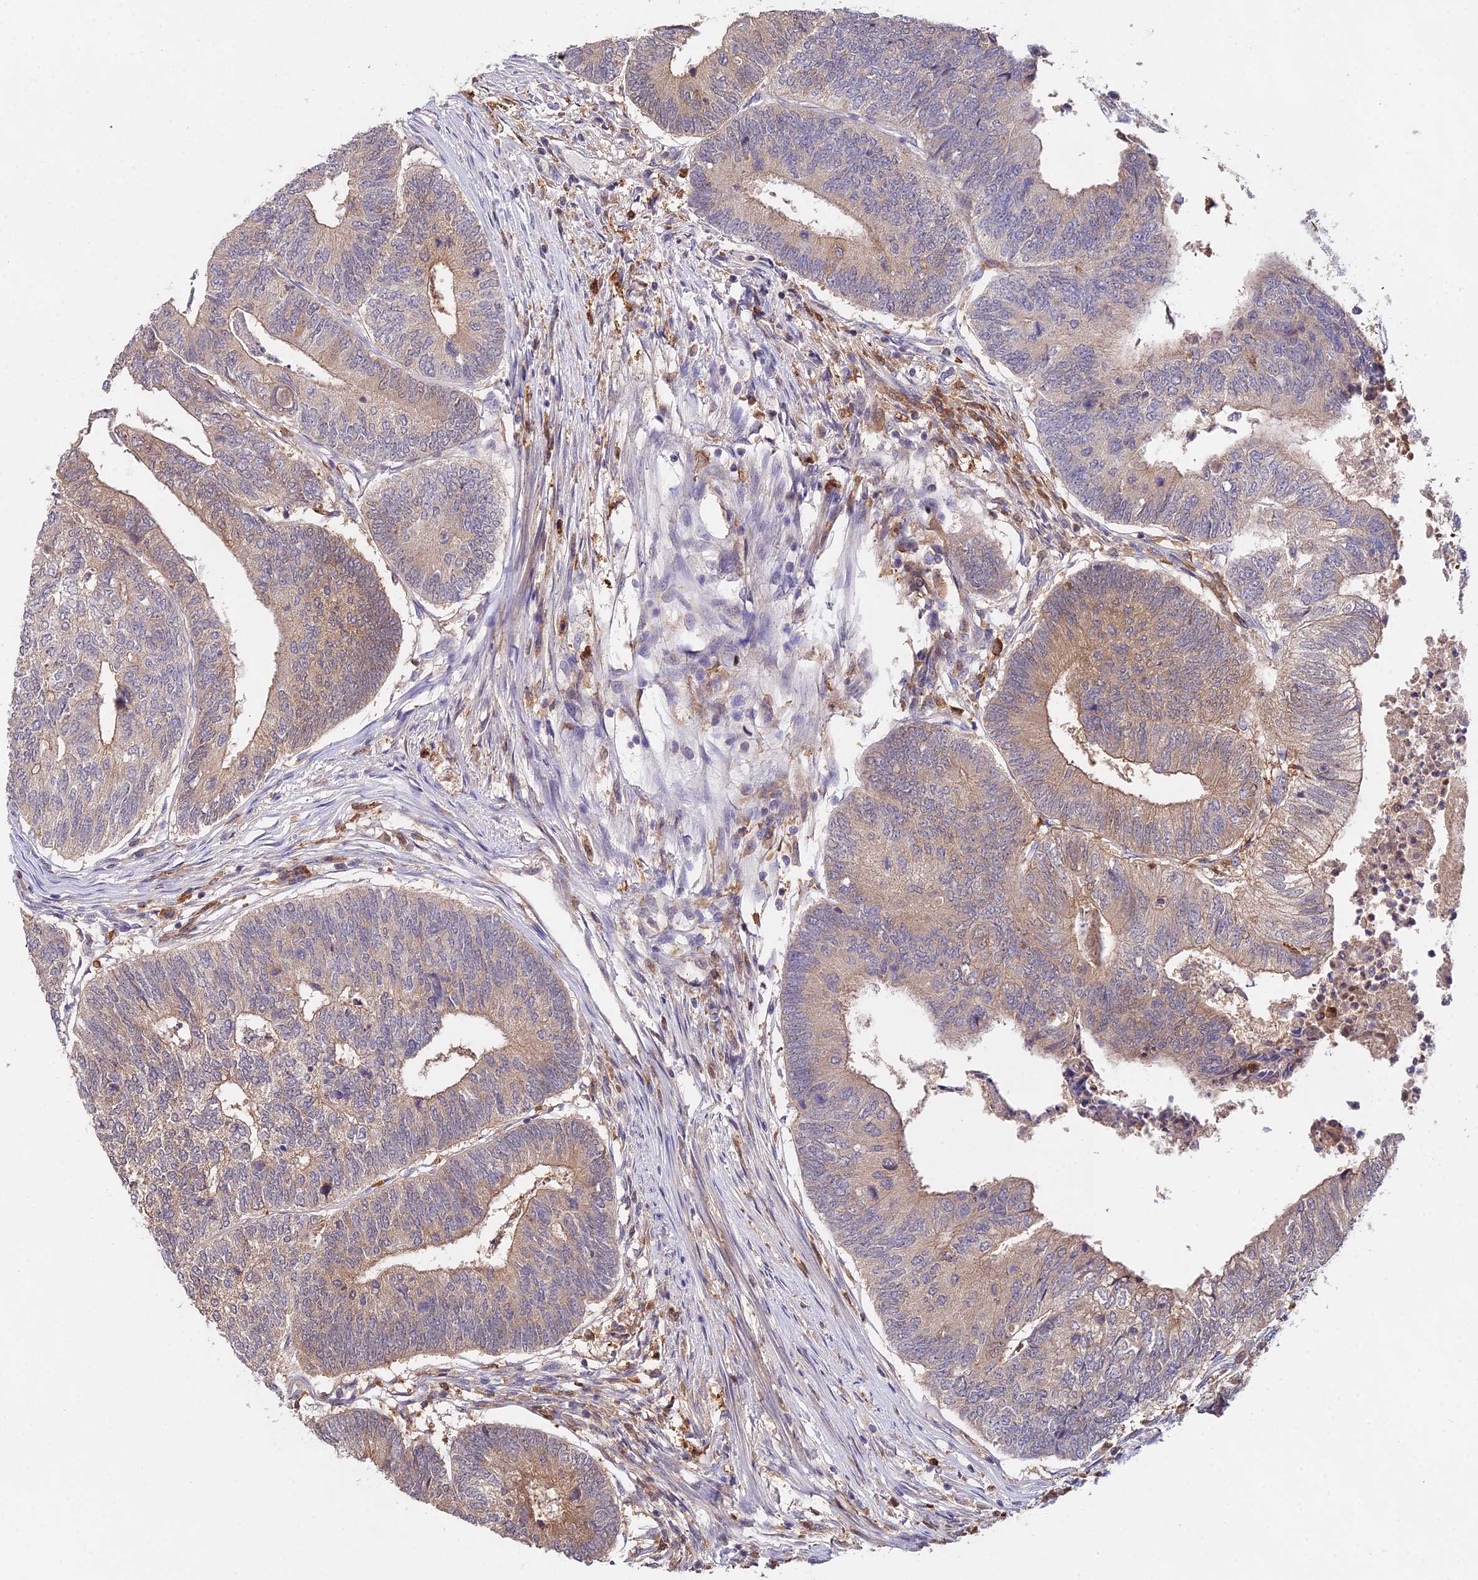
{"staining": {"intensity": "weak", "quantity": ">75%", "location": "cytoplasmic/membranous"}, "tissue": "colorectal cancer", "cell_type": "Tumor cells", "image_type": "cancer", "snomed": [{"axis": "morphology", "description": "Adenocarcinoma, NOS"}, {"axis": "topography", "description": "Colon"}], "caption": "Human colorectal adenocarcinoma stained for a protein (brown) shows weak cytoplasmic/membranous positive expression in about >75% of tumor cells.", "gene": "FBP1", "patient": {"sex": "female", "age": 67}}